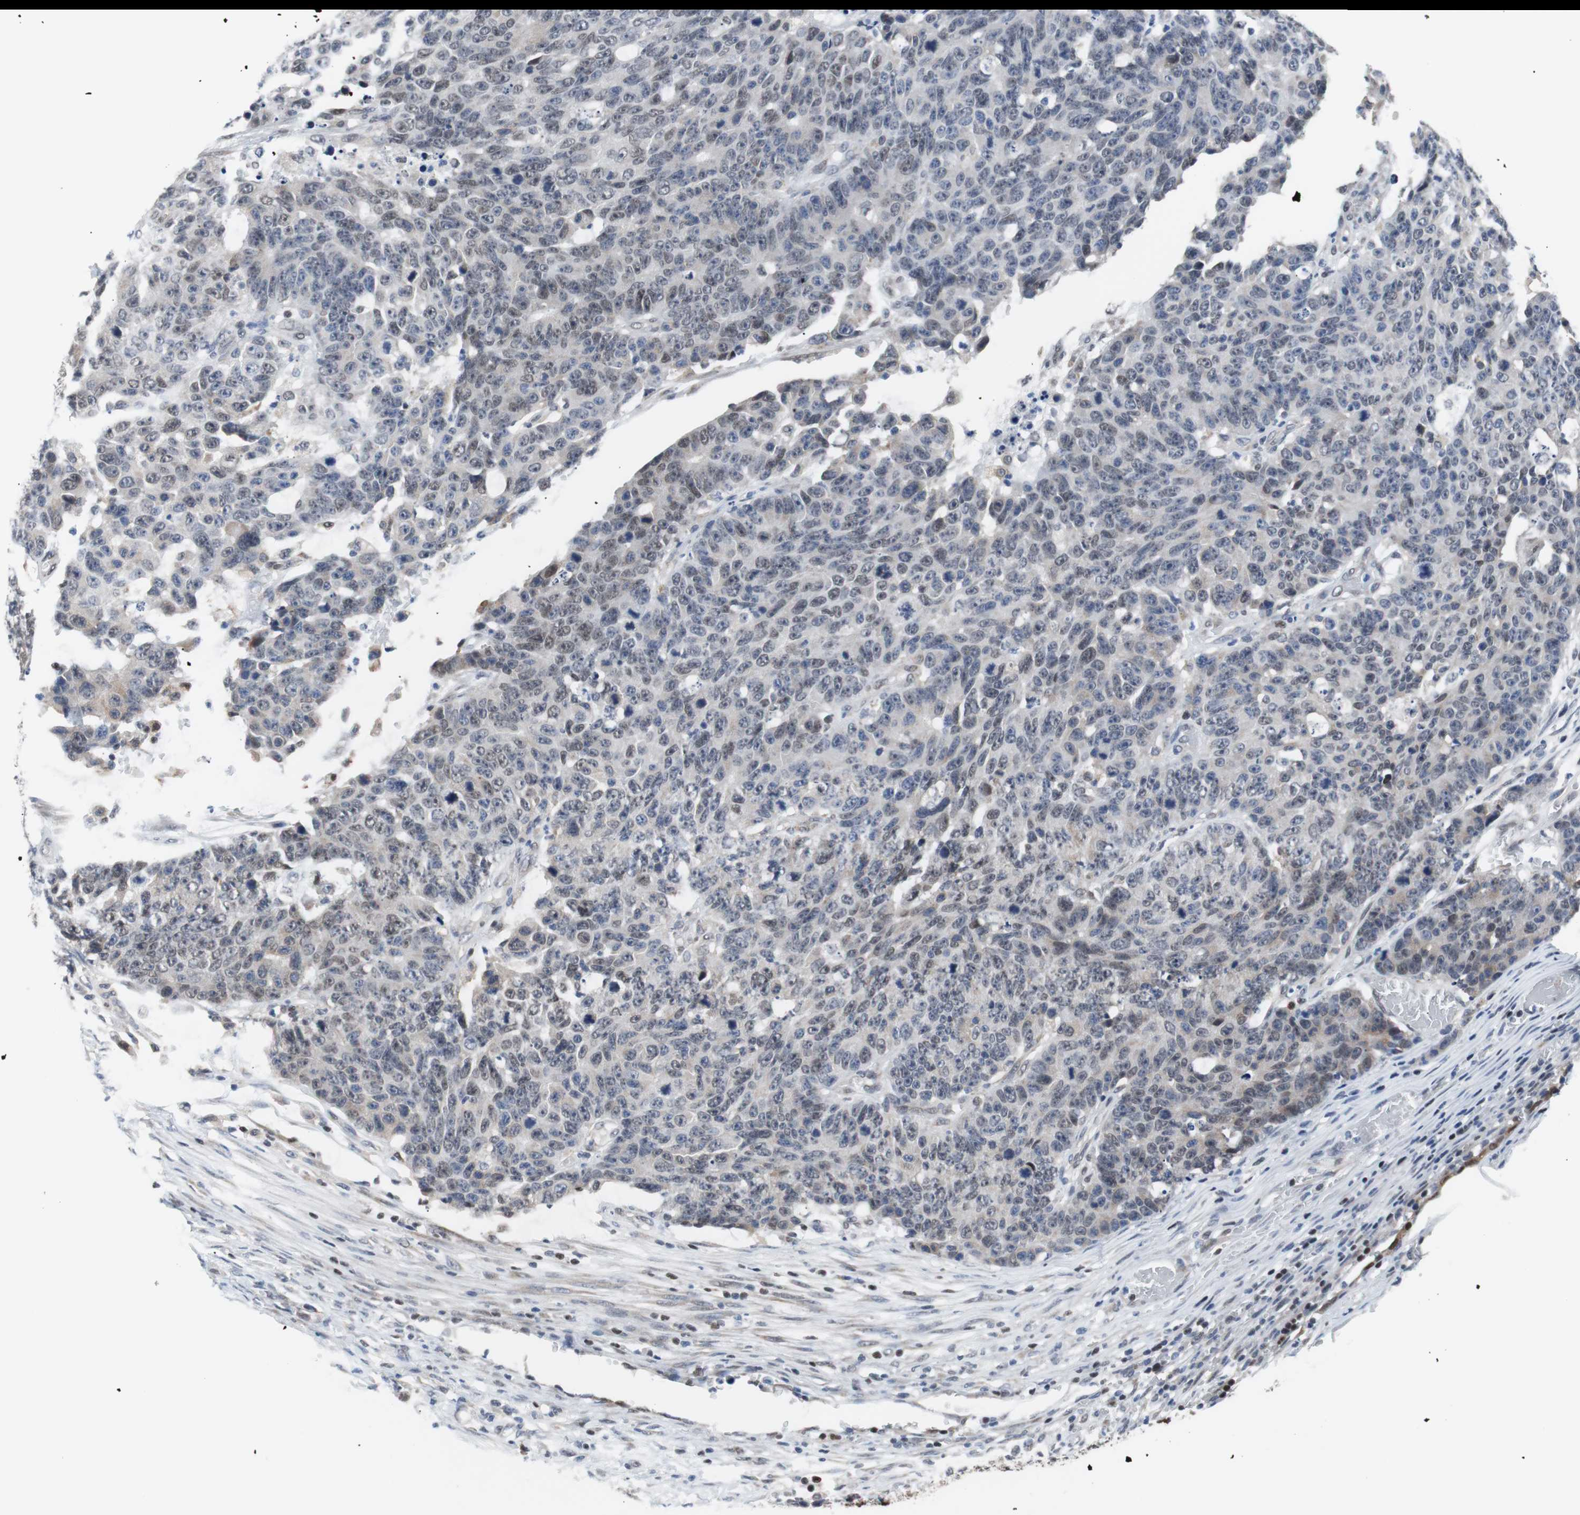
{"staining": {"intensity": "weak", "quantity": "<25%", "location": "nuclear"}, "tissue": "colorectal cancer", "cell_type": "Tumor cells", "image_type": "cancer", "snomed": [{"axis": "morphology", "description": "Adenocarcinoma, NOS"}, {"axis": "topography", "description": "Colon"}], "caption": "Immunohistochemistry (IHC) of colorectal cancer displays no staining in tumor cells. (Immunohistochemistry (IHC), brightfield microscopy, high magnification).", "gene": "USP28", "patient": {"sex": "female", "age": 86}}